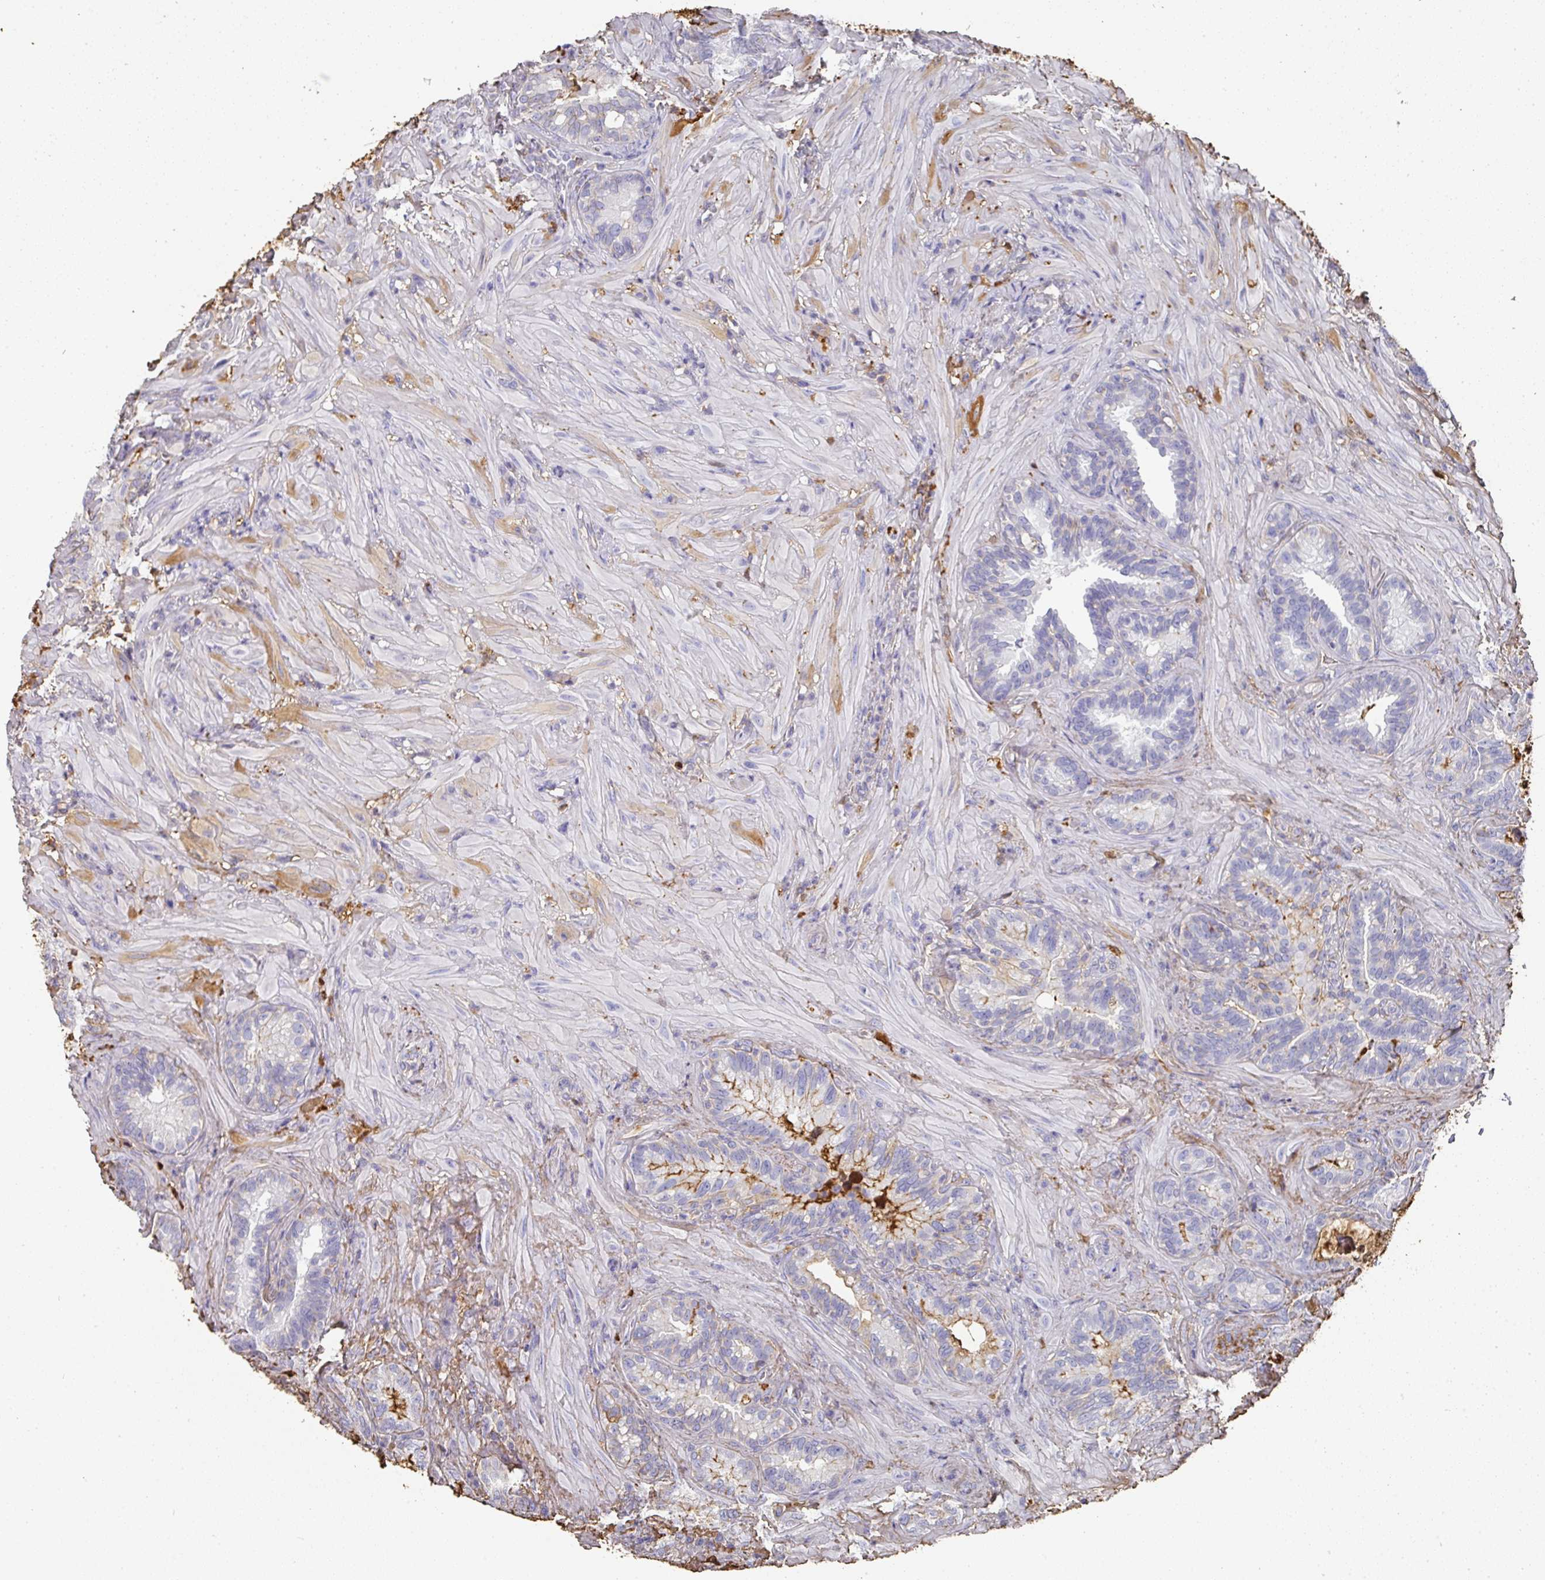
{"staining": {"intensity": "negative", "quantity": "none", "location": "none"}, "tissue": "seminal vesicle", "cell_type": "Glandular cells", "image_type": "normal", "snomed": [{"axis": "morphology", "description": "Normal tissue, NOS"}, {"axis": "topography", "description": "Seminal veicle"}], "caption": "The image reveals no staining of glandular cells in normal seminal vesicle.", "gene": "ALB", "patient": {"sex": "male", "age": 68}}